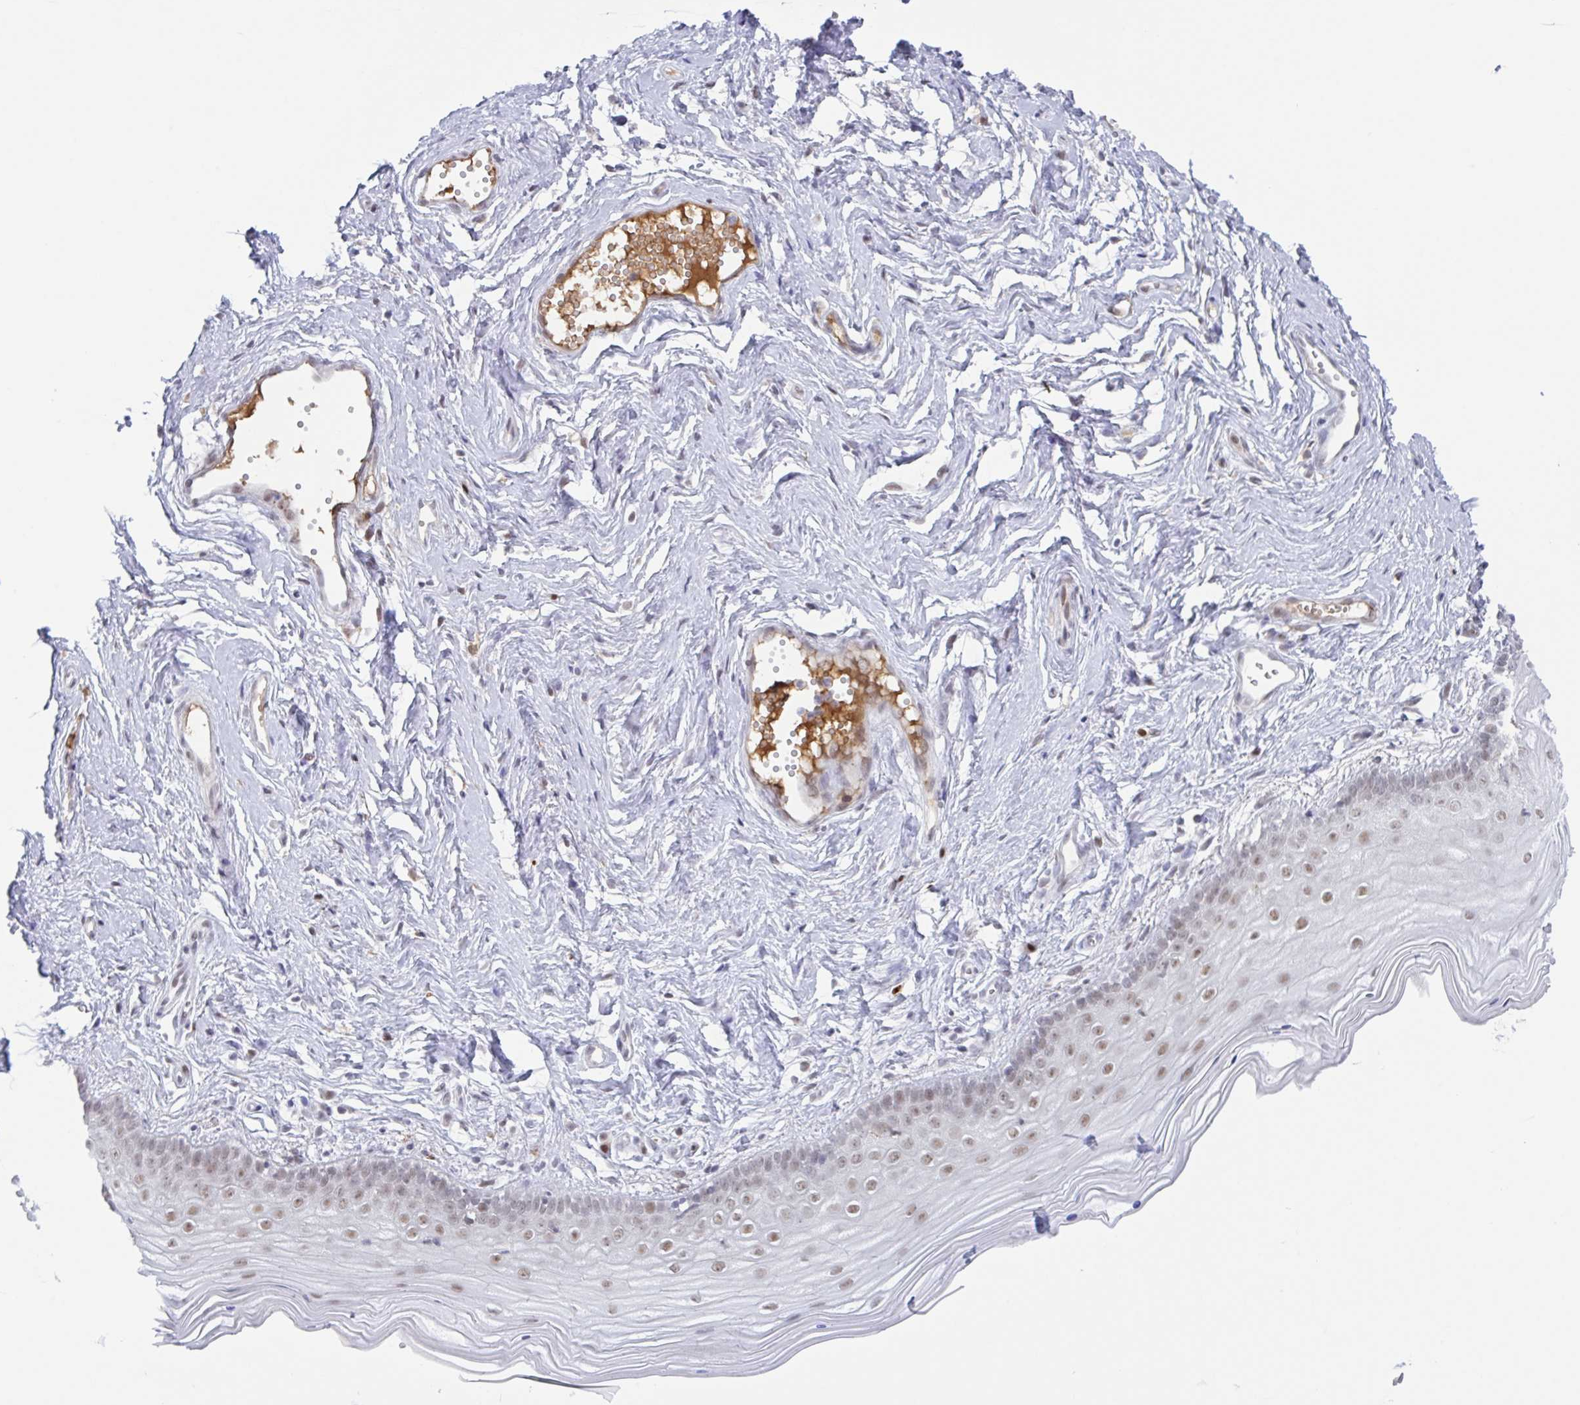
{"staining": {"intensity": "moderate", "quantity": "25%-75%", "location": "nuclear"}, "tissue": "vagina", "cell_type": "Squamous epithelial cells", "image_type": "normal", "snomed": [{"axis": "morphology", "description": "Normal tissue, NOS"}, {"axis": "topography", "description": "Vagina"}], "caption": "Immunohistochemistry (IHC) image of unremarkable vagina stained for a protein (brown), which shows medium levels of moderate nuclear expression in about 25%-75% of squamous epithelial cells.", "gene": "PLG", "patient": {"sex": "female", "age": 38}}